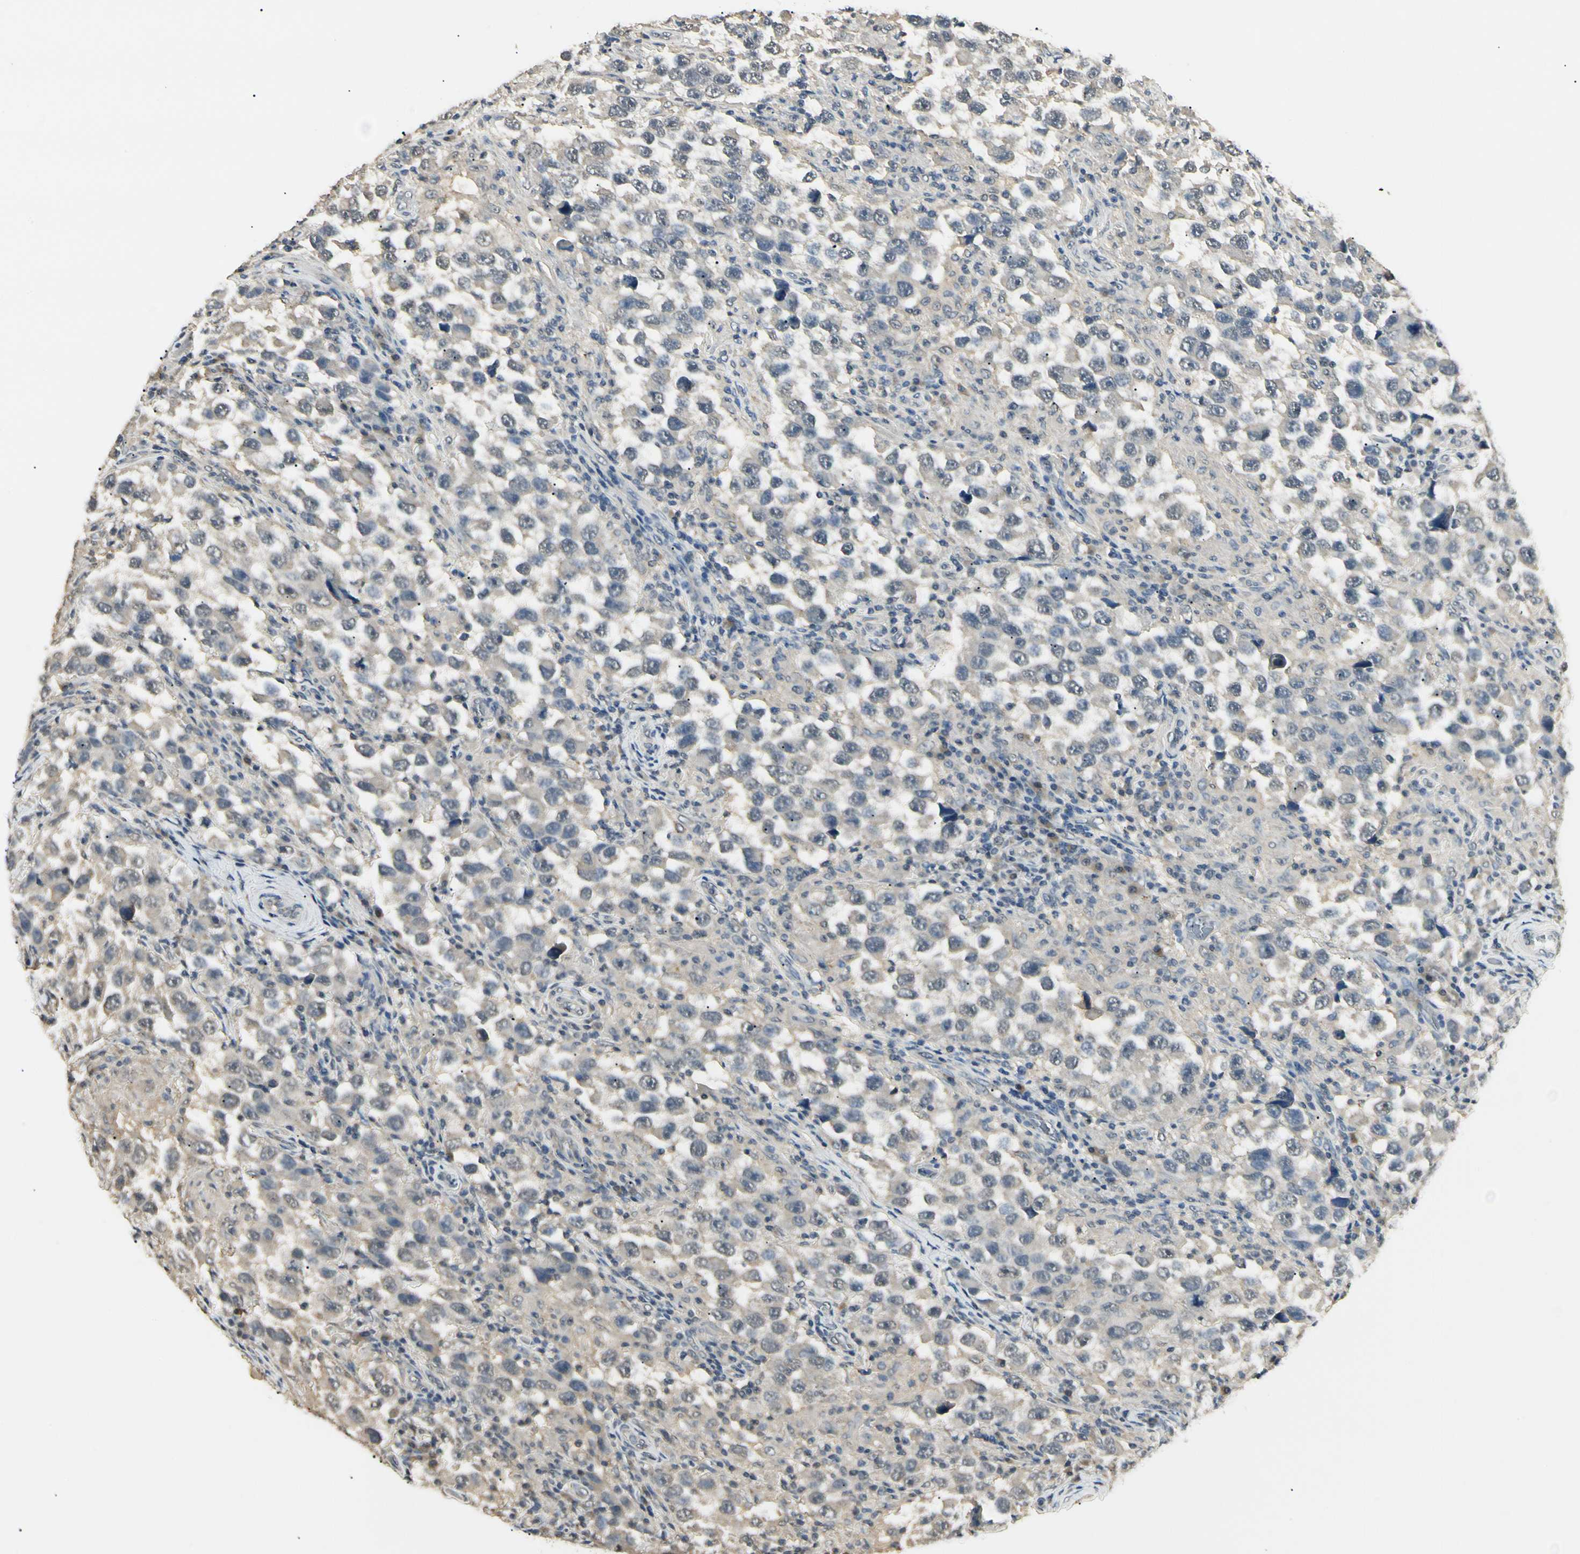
{"staining": {"intensity": "weak", "quantity": "25%-75%", "location": "cytoplasmic/membranous"}, "tissue": "testis cancer", "cell_type": "Tumor cells", "image_type": "cancer", "snomed": [{"axis": "morphology", "description": "Carcinoma, Embryonal, NOS"}, {"axis": "topography", "description": "Testis"}], "caption": "Immunohistochemistry histopathology image of neoplastic tissue: testis cancer stained using immunohistochemistry (IHC) reveals low levels of weak protein expression localized specifically in the cytoplasmic/membranous of tumor cells, appearing as a cytoplasmic/membranous brown color.", "gene": "SGCA", "patient": {"sex": "male", "age": 21}}